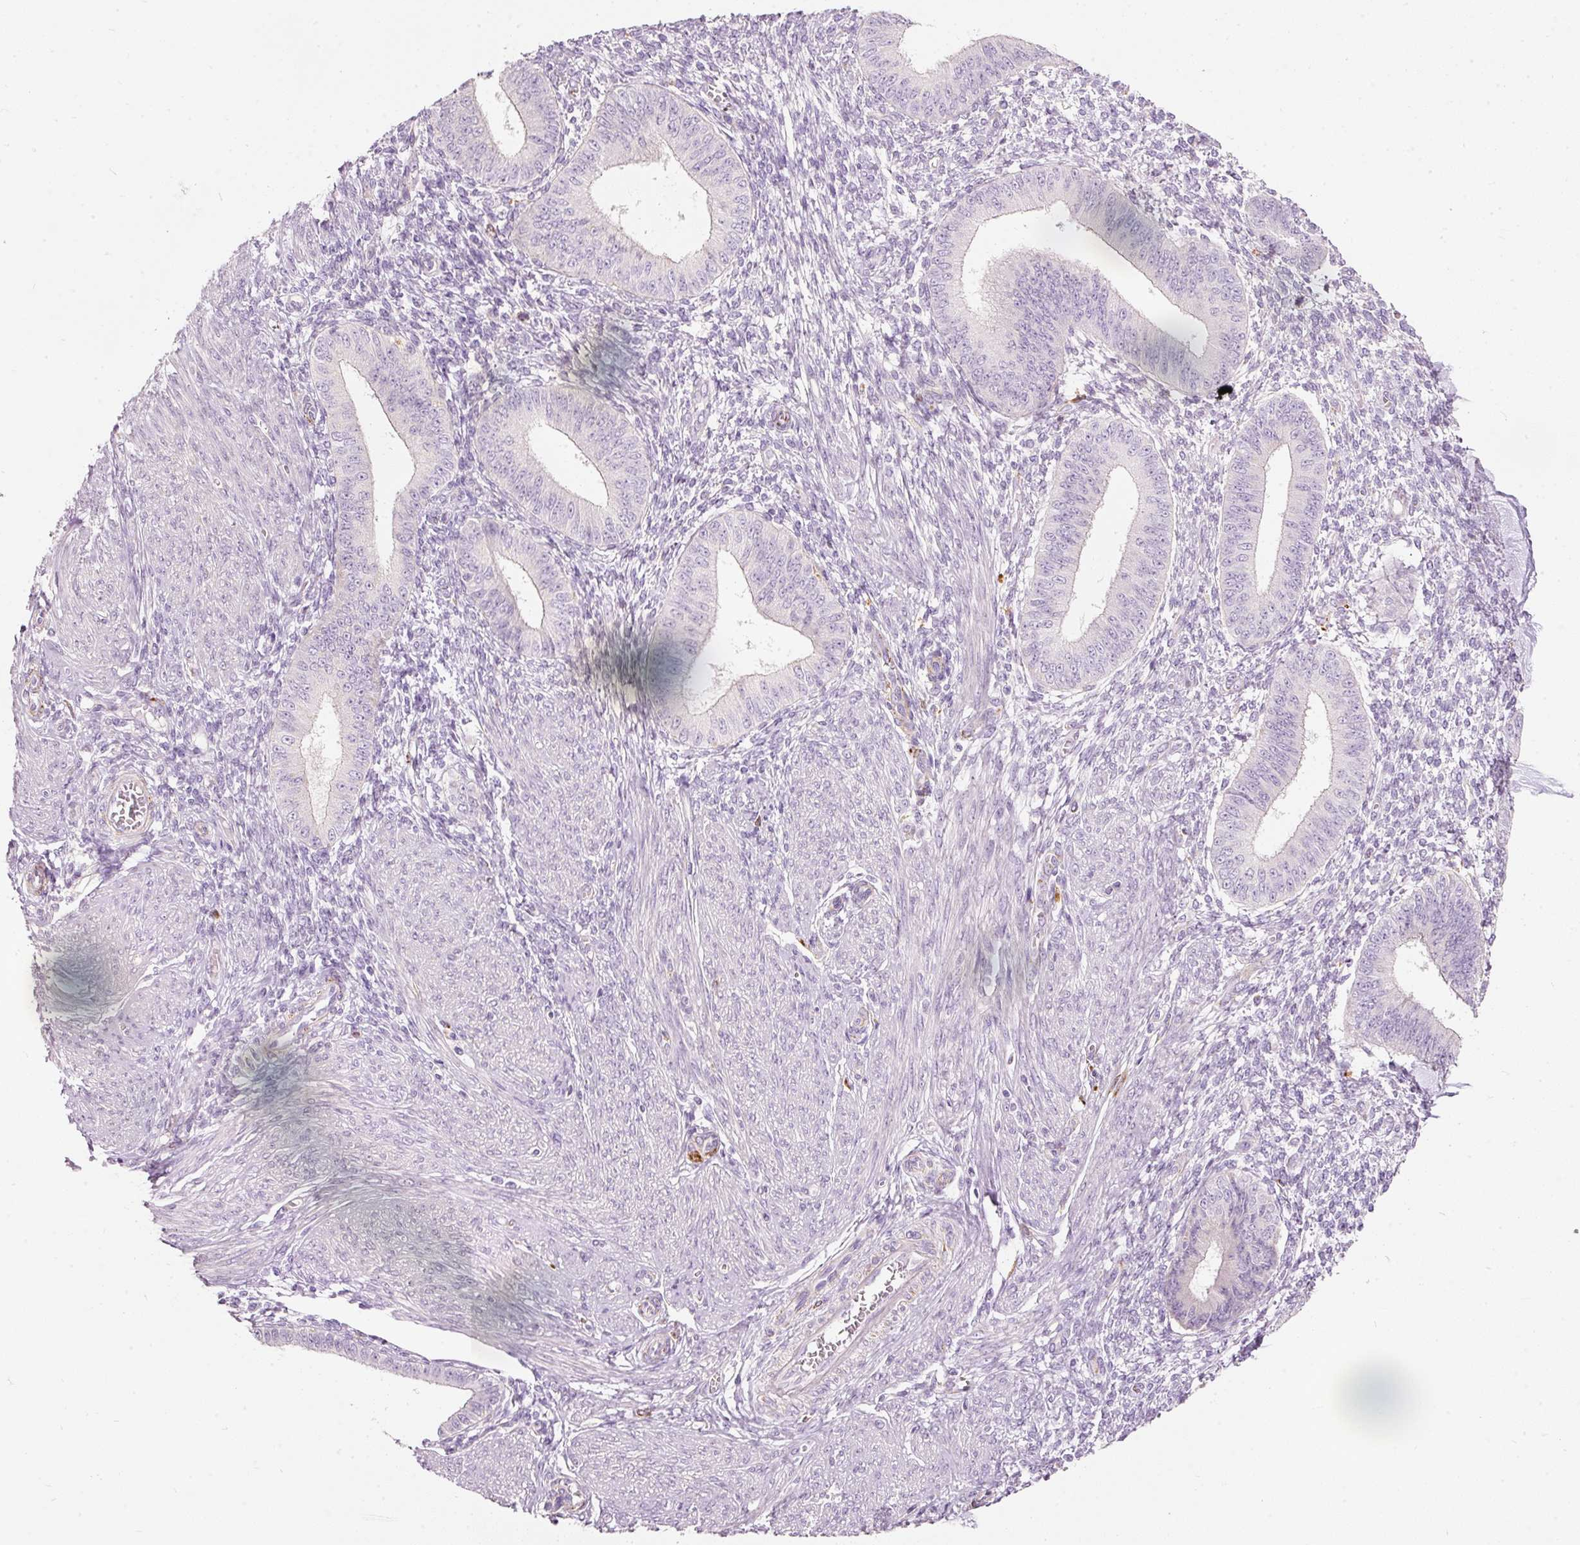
{"staining": {"intensity": "negative", "quantity": "none", "location": "none"}, "tissue": "endometrium", "cell_type": "Cells in endometrial stroma", "image_type": "normal", "snomed": [{"axis": "morphology", "description": "Normal tissue, NOS"}, {"axis": "topography", "description": "Endometrium"}], "caption": "The immunohistochemistry (IHC) photomicrograph has no significant positivity in cells in endometrial stroma of endometrium. (DAB immunohistochemistry (IHC), high magnification).", "gene": "MTHFD2", "patient": {"sex": "female", "age": 49}}